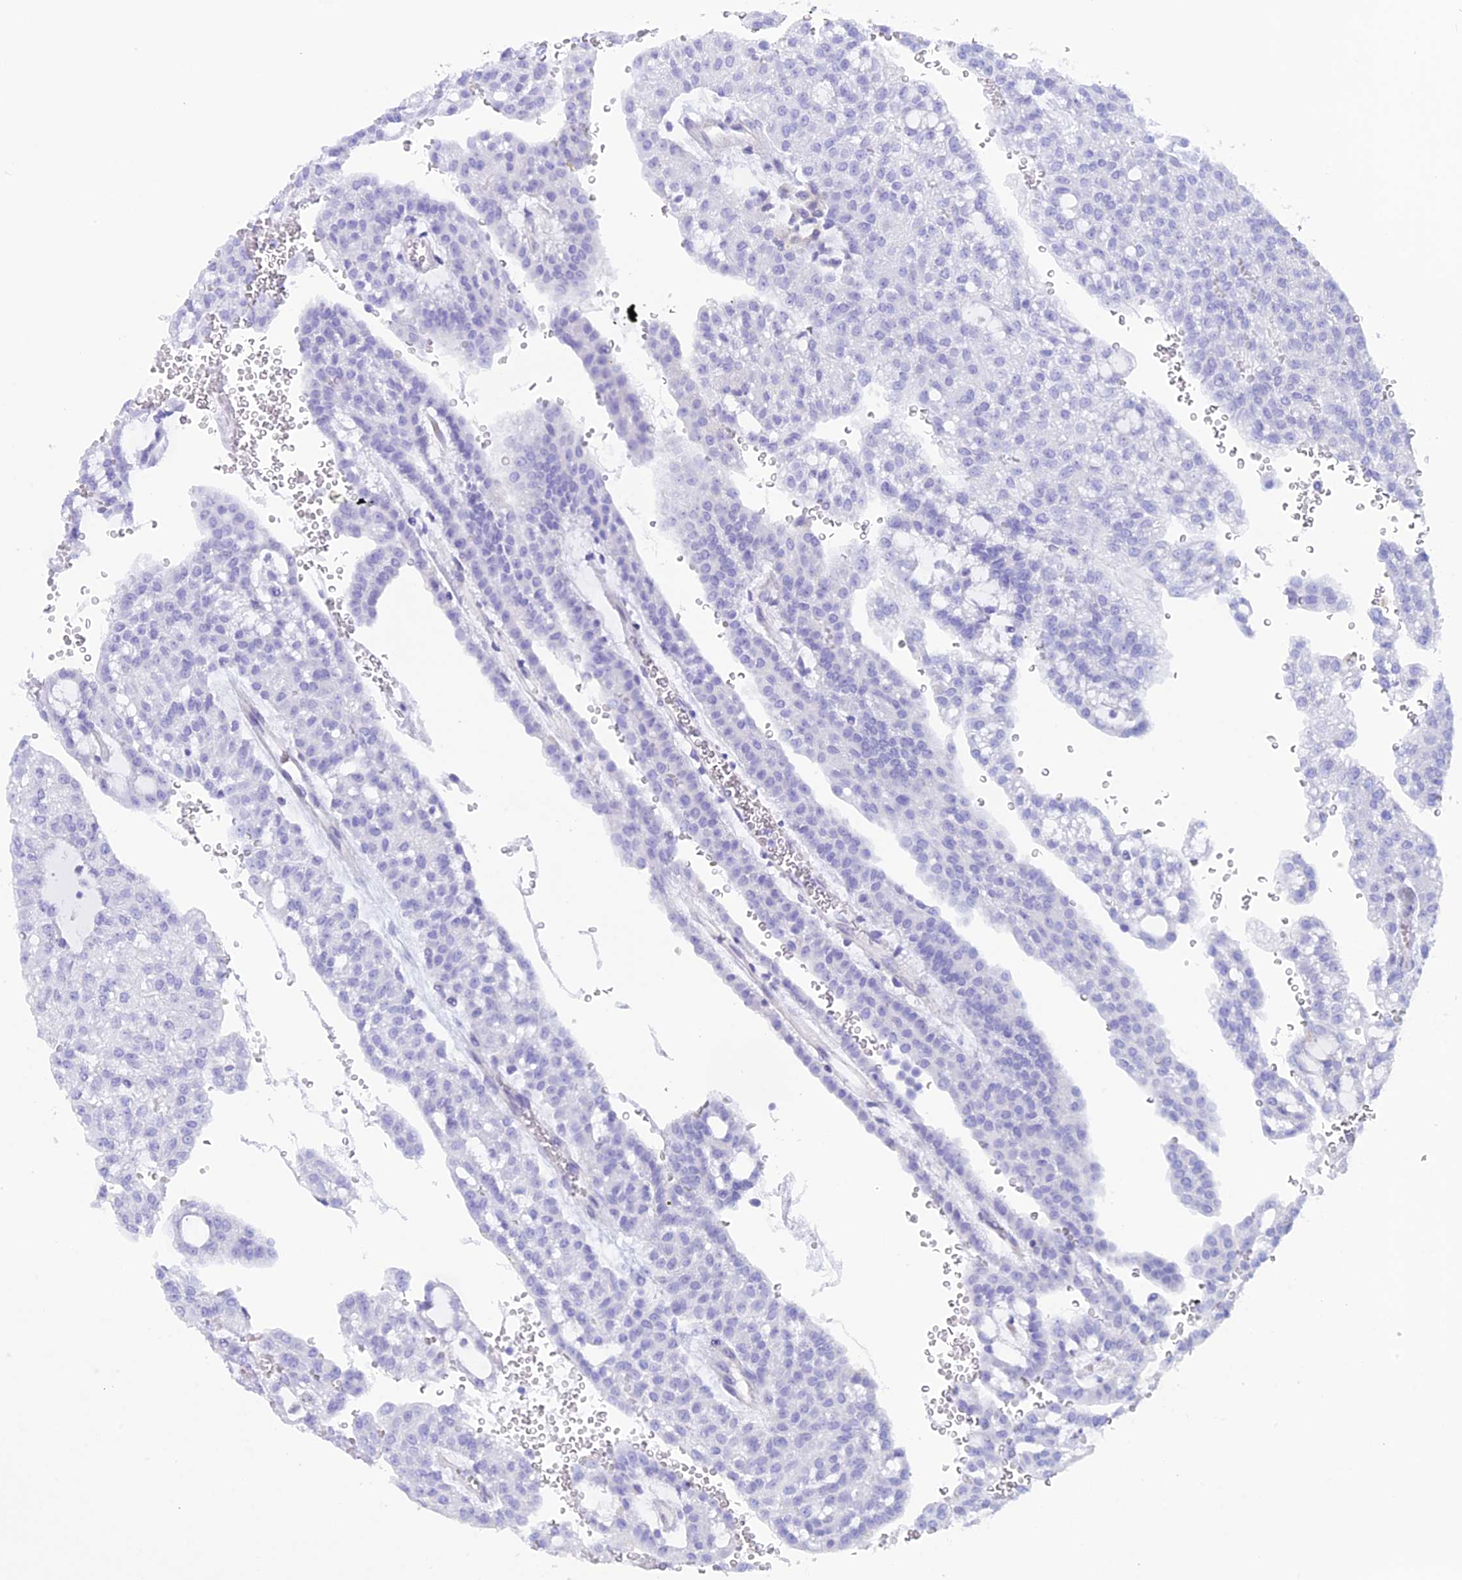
{"staining": {"intensity": "negative", "quantity": "none", "location": "none"}, "tissue": "renal cancer", "cell_type": "Tumor cells", "image_type": "cancer", "snomed": [{"axis": "morphology", "description": "Adenocarcinoma, NOS"}, {"axis": "topography", "description": "Kidney"}], "caption": "Tumor cells show no significant protein staining in renal cancer.", "gene": "RP1", "patient": {"sex": "male", "age": 63}}